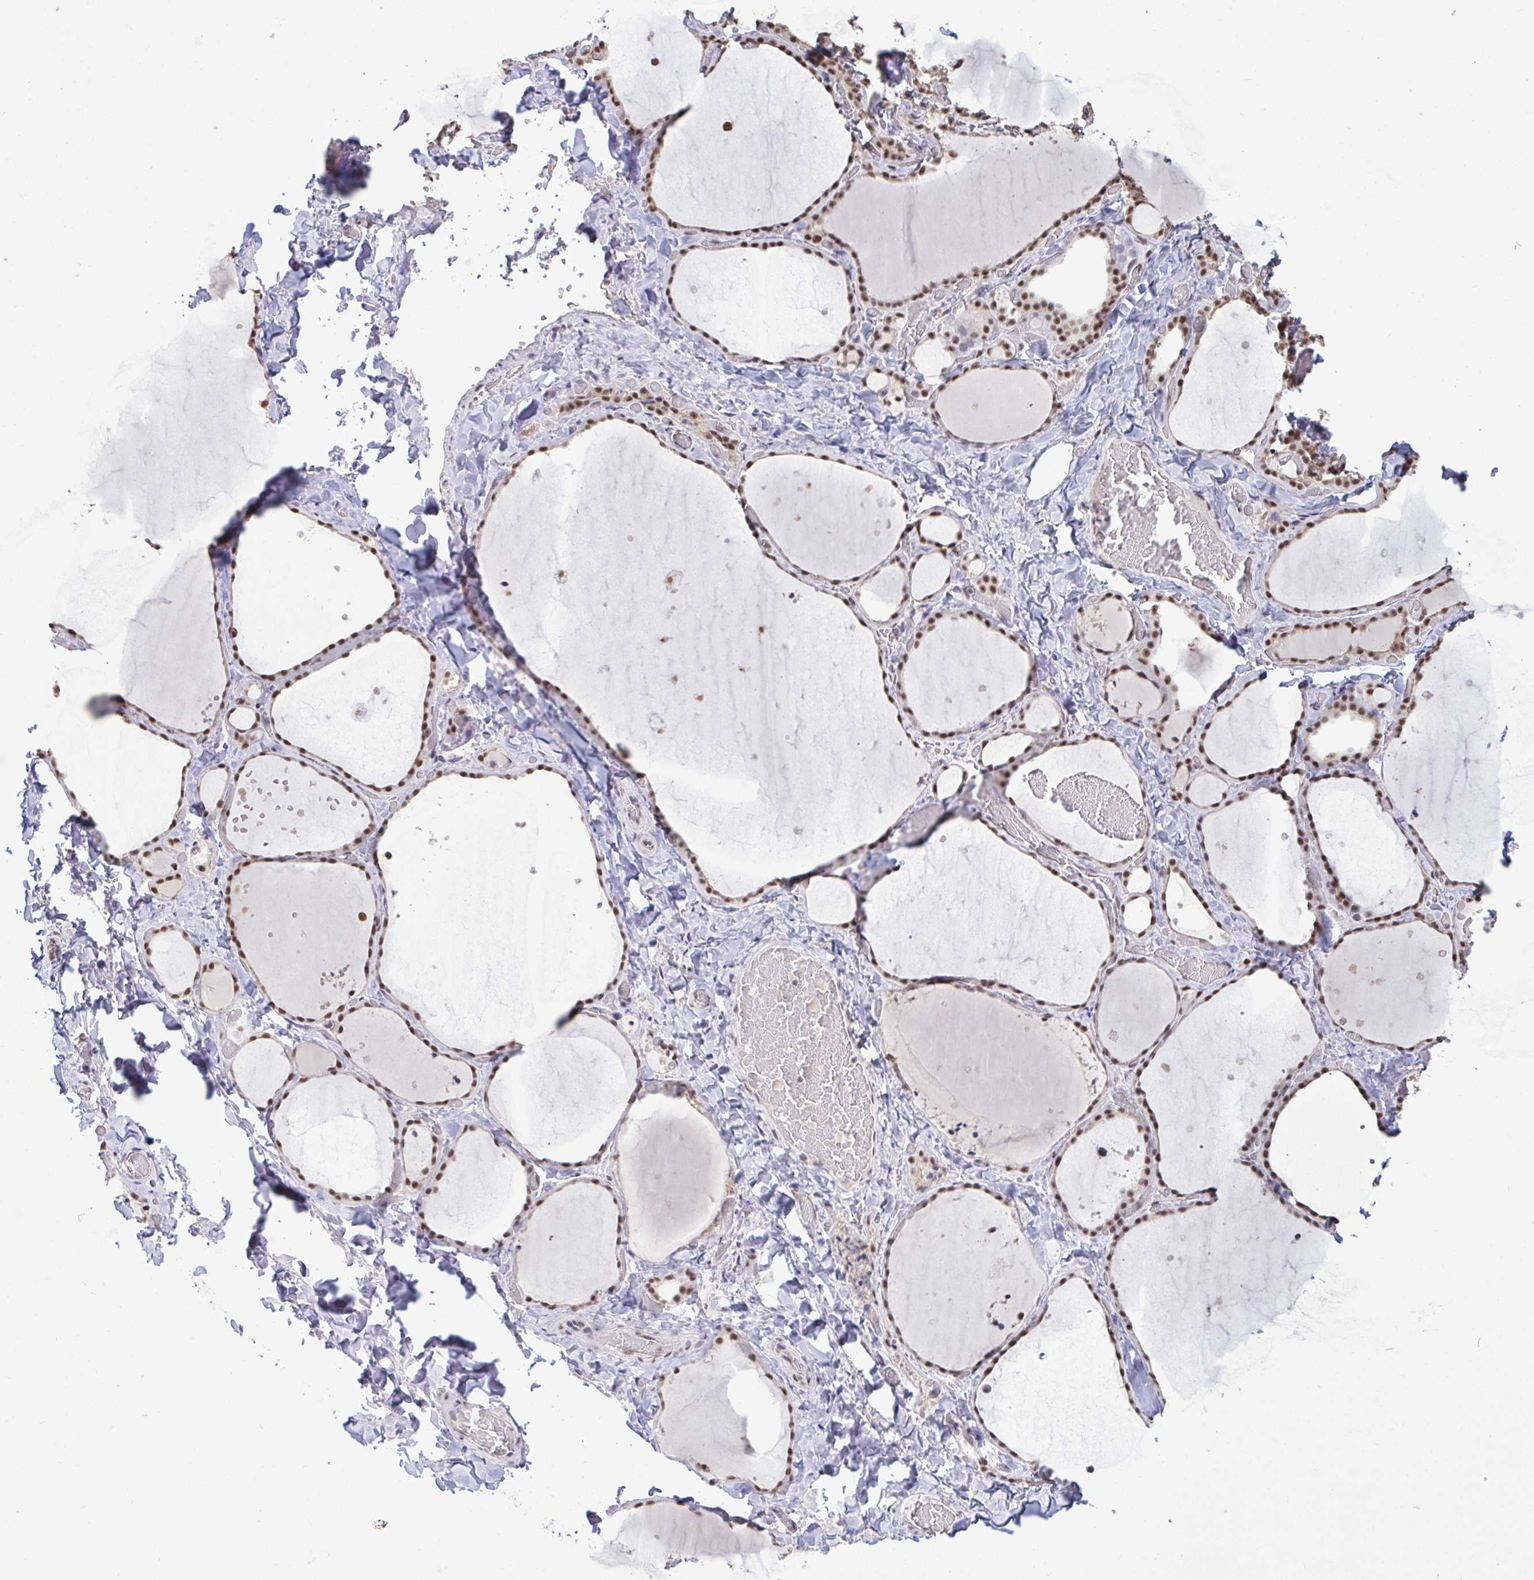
{"staining": {"intensity": "moderate", "quantity": ">75%", "location": "nuclear"}, "tissue": "thyroid gland", "cell_type": "Glandular cells", "image_type": "normal", "snomed": [{"axis": "morphology", "description": "Normal tissue, NOS"}, {"axis": "topography", "description": "Thyroid gland"}], "caption": "IHC (DAB (3,3'-diaminobenzidine)) staining of unremarkable human thyroid gland reveals moderate nuclear protein positivity in about >75% of glandular cells.", "gene": "PUF60", "patient": {"sex": "female", "age": 36}}